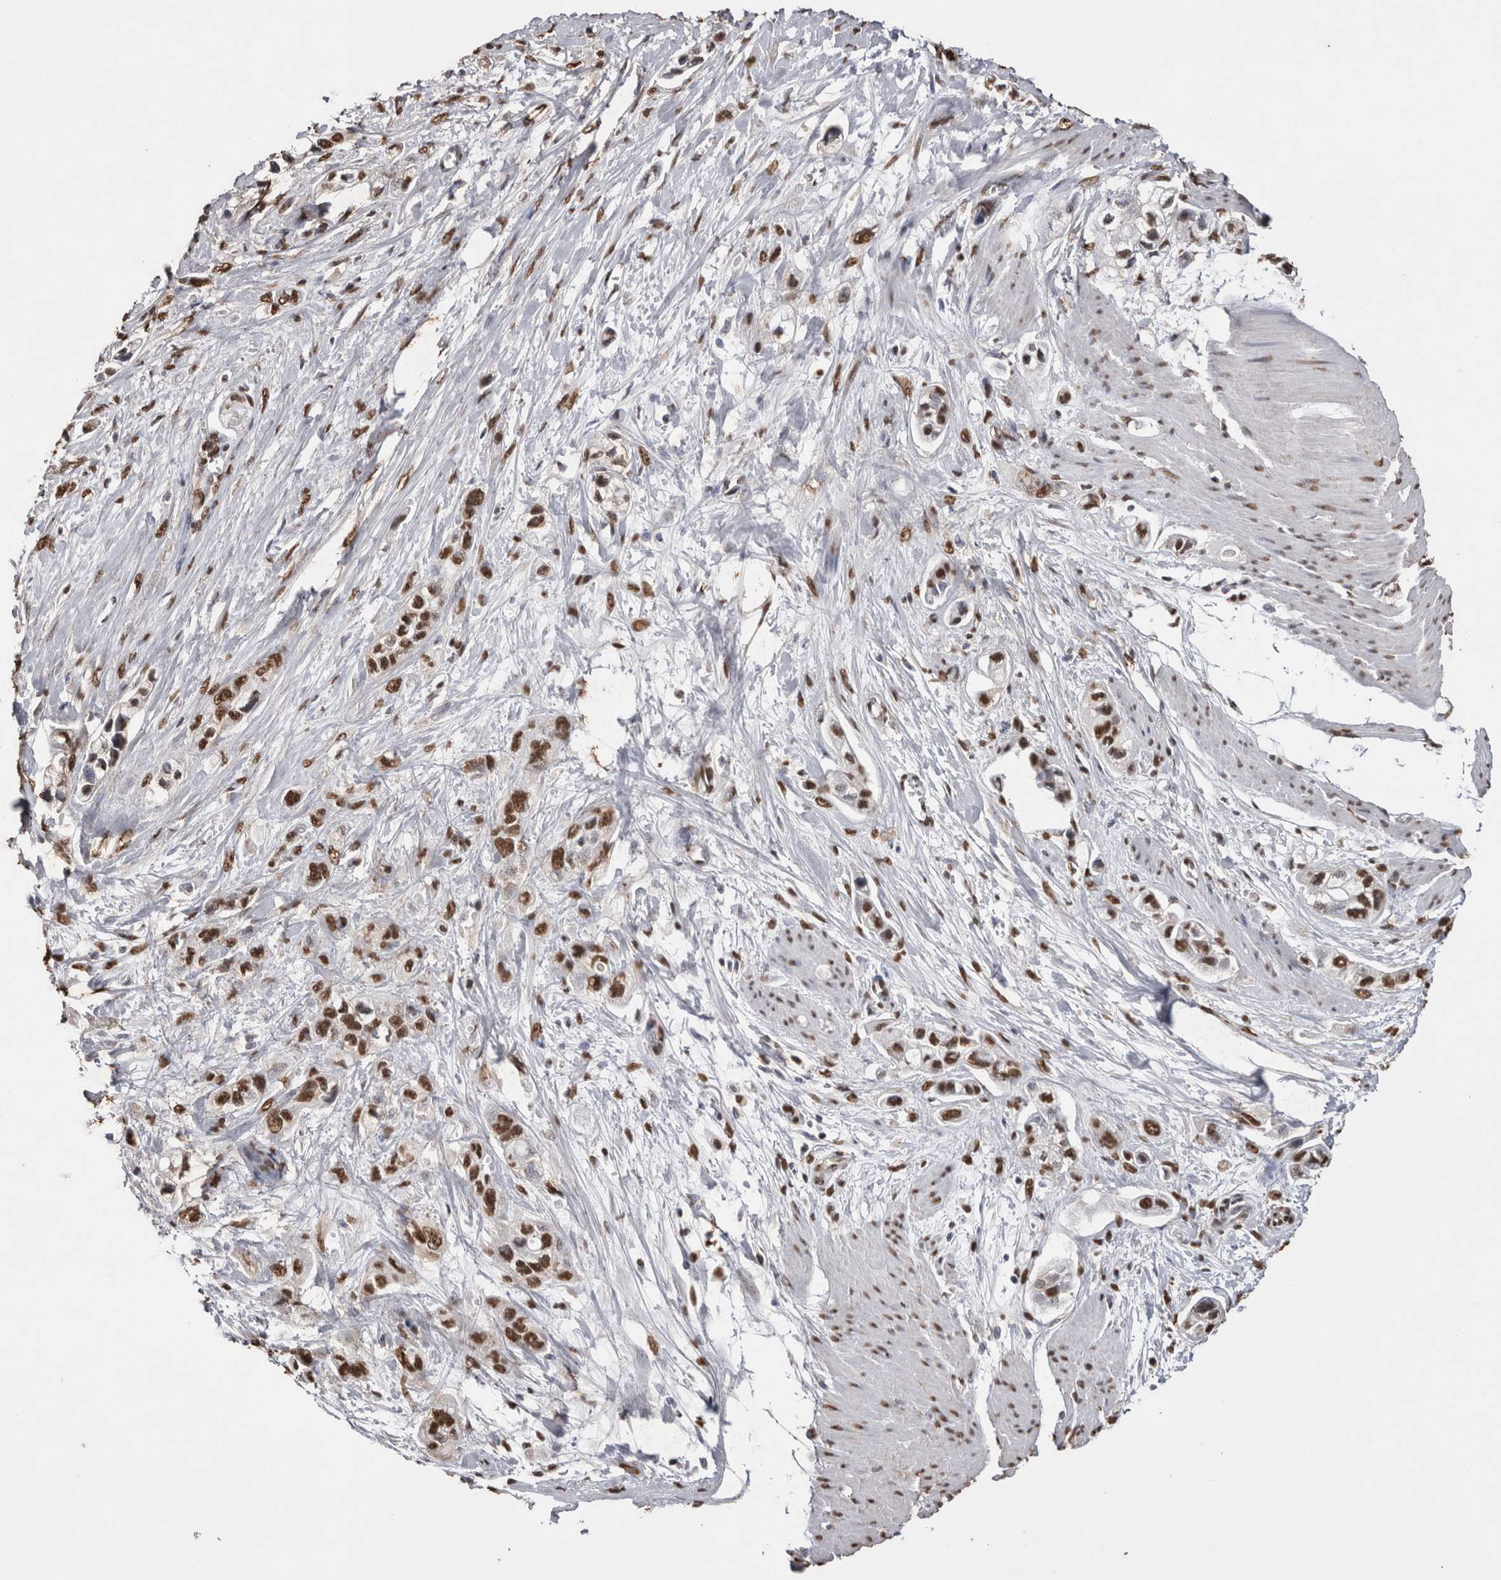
{"staining": {"intensity": "strong", "quantity": ">75%", "location": "nuclear"}, "tissue": "pancreatic cancer", "cell_type": "Tumor cells", "image_type": "cancer", "snomed": [{"axis": "morphology", "description": "Adenocarcinoma, NOS"}, {"axis": "topography", "description": "Pancreas"}], "caption": "Pancreatic cancer stained for a protein exhibits strong nuclear positivity in tumor cells.", "gene": "NTHL1", "patient": {"sex": "male", "age": 74}}